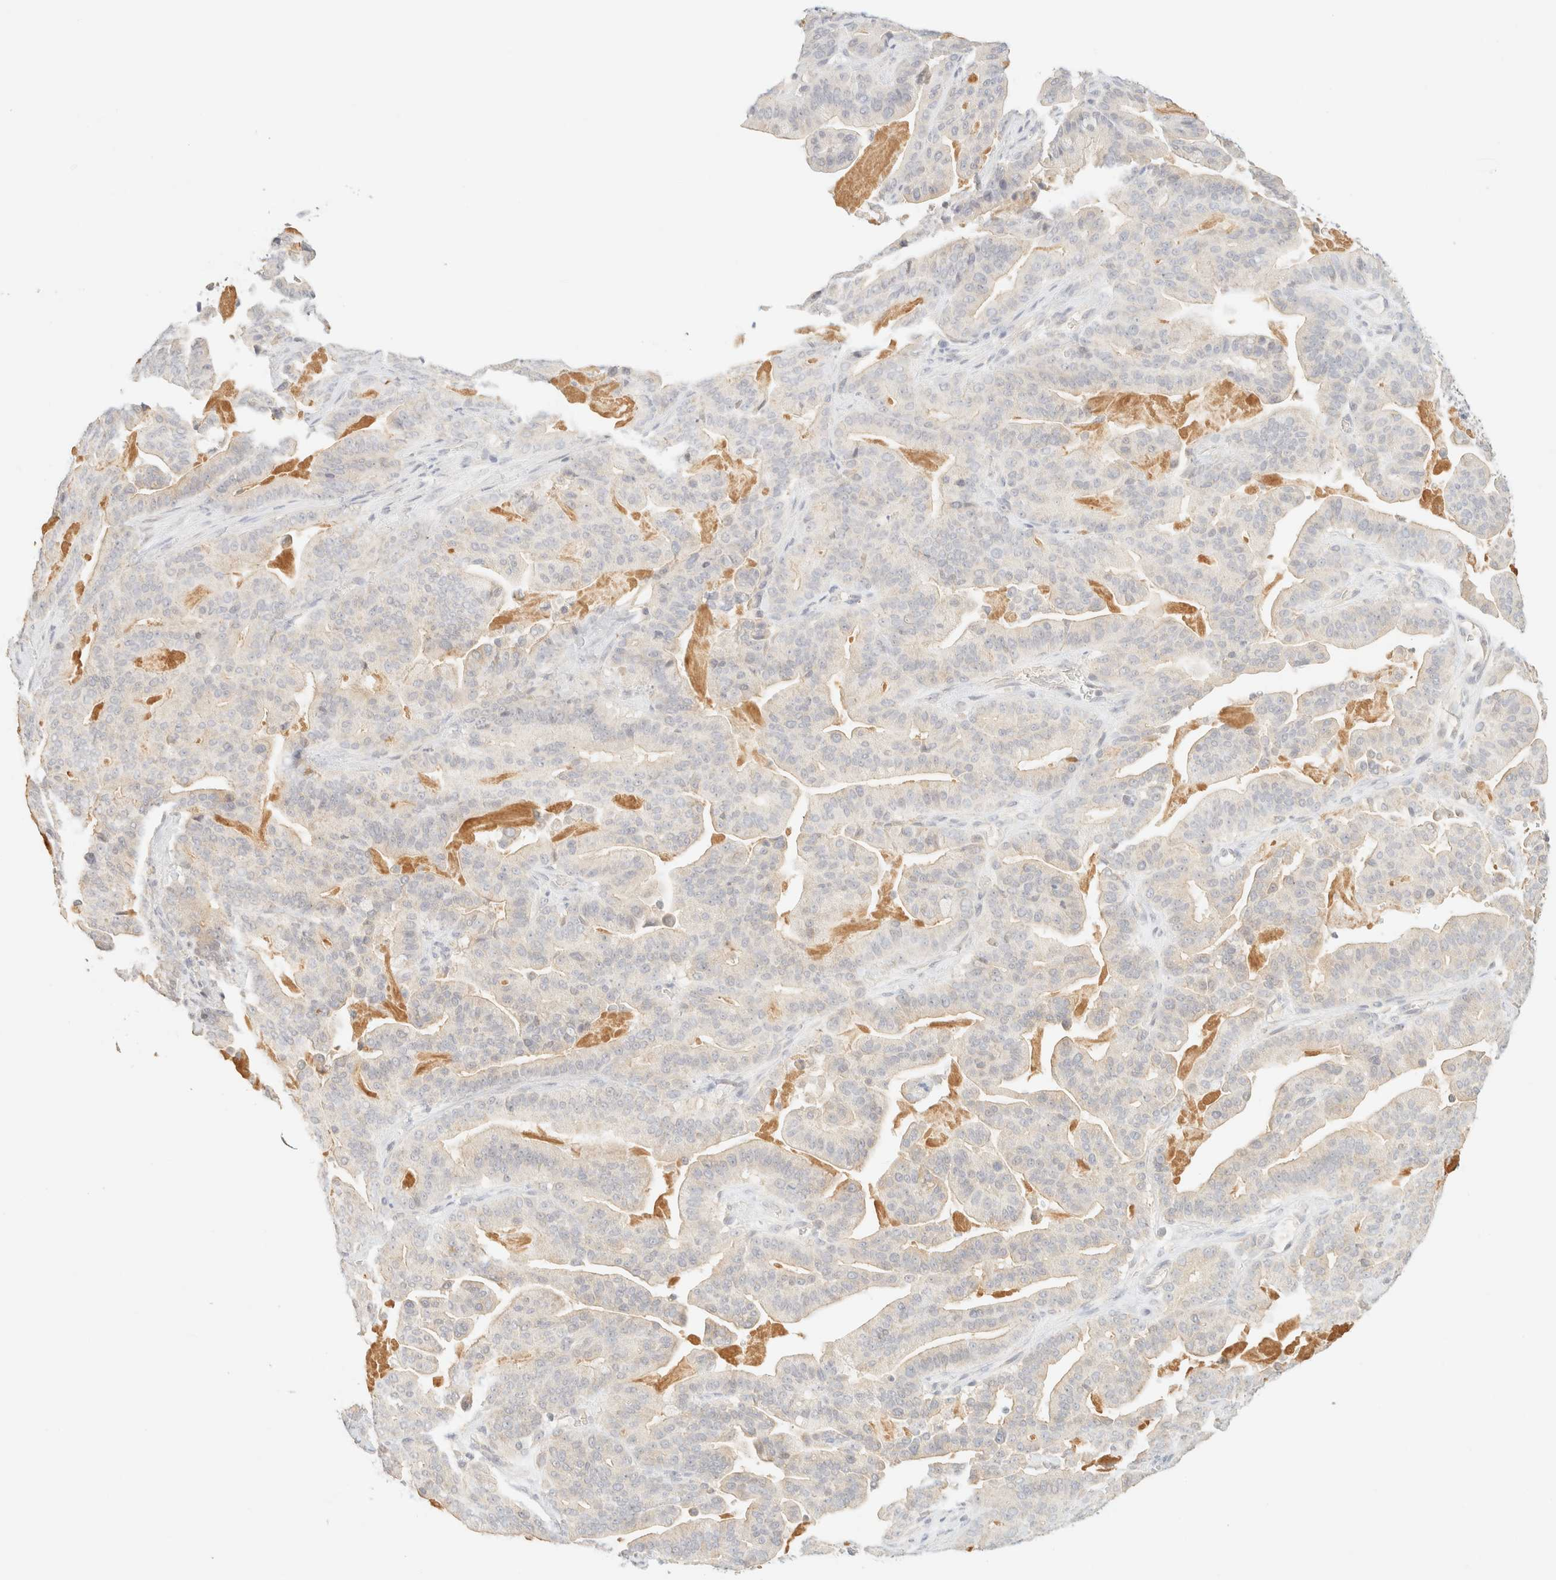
{"staining": {"intensity": "negative", "quantity": "none", "location": "none"}, "tissue": "pancreatic cancer", "cell_type": "Tumor cells", "image_type": "cancer", "snomed": [{"axis": "morphology", "description": "Adenocarcinoma, NOS"}, {"axis": "topography", "description": "Pancreas"}], "caption": "Immunohistochemical staining of human pancreatic cancer demonstrates no significant expression in tumor cells. The staining is performed using DAB brown chromogen with nuclei counter-stained in using hematoxylin.", "gene": "TIMD4", "patient": {"sex": "male", "age": 63}}